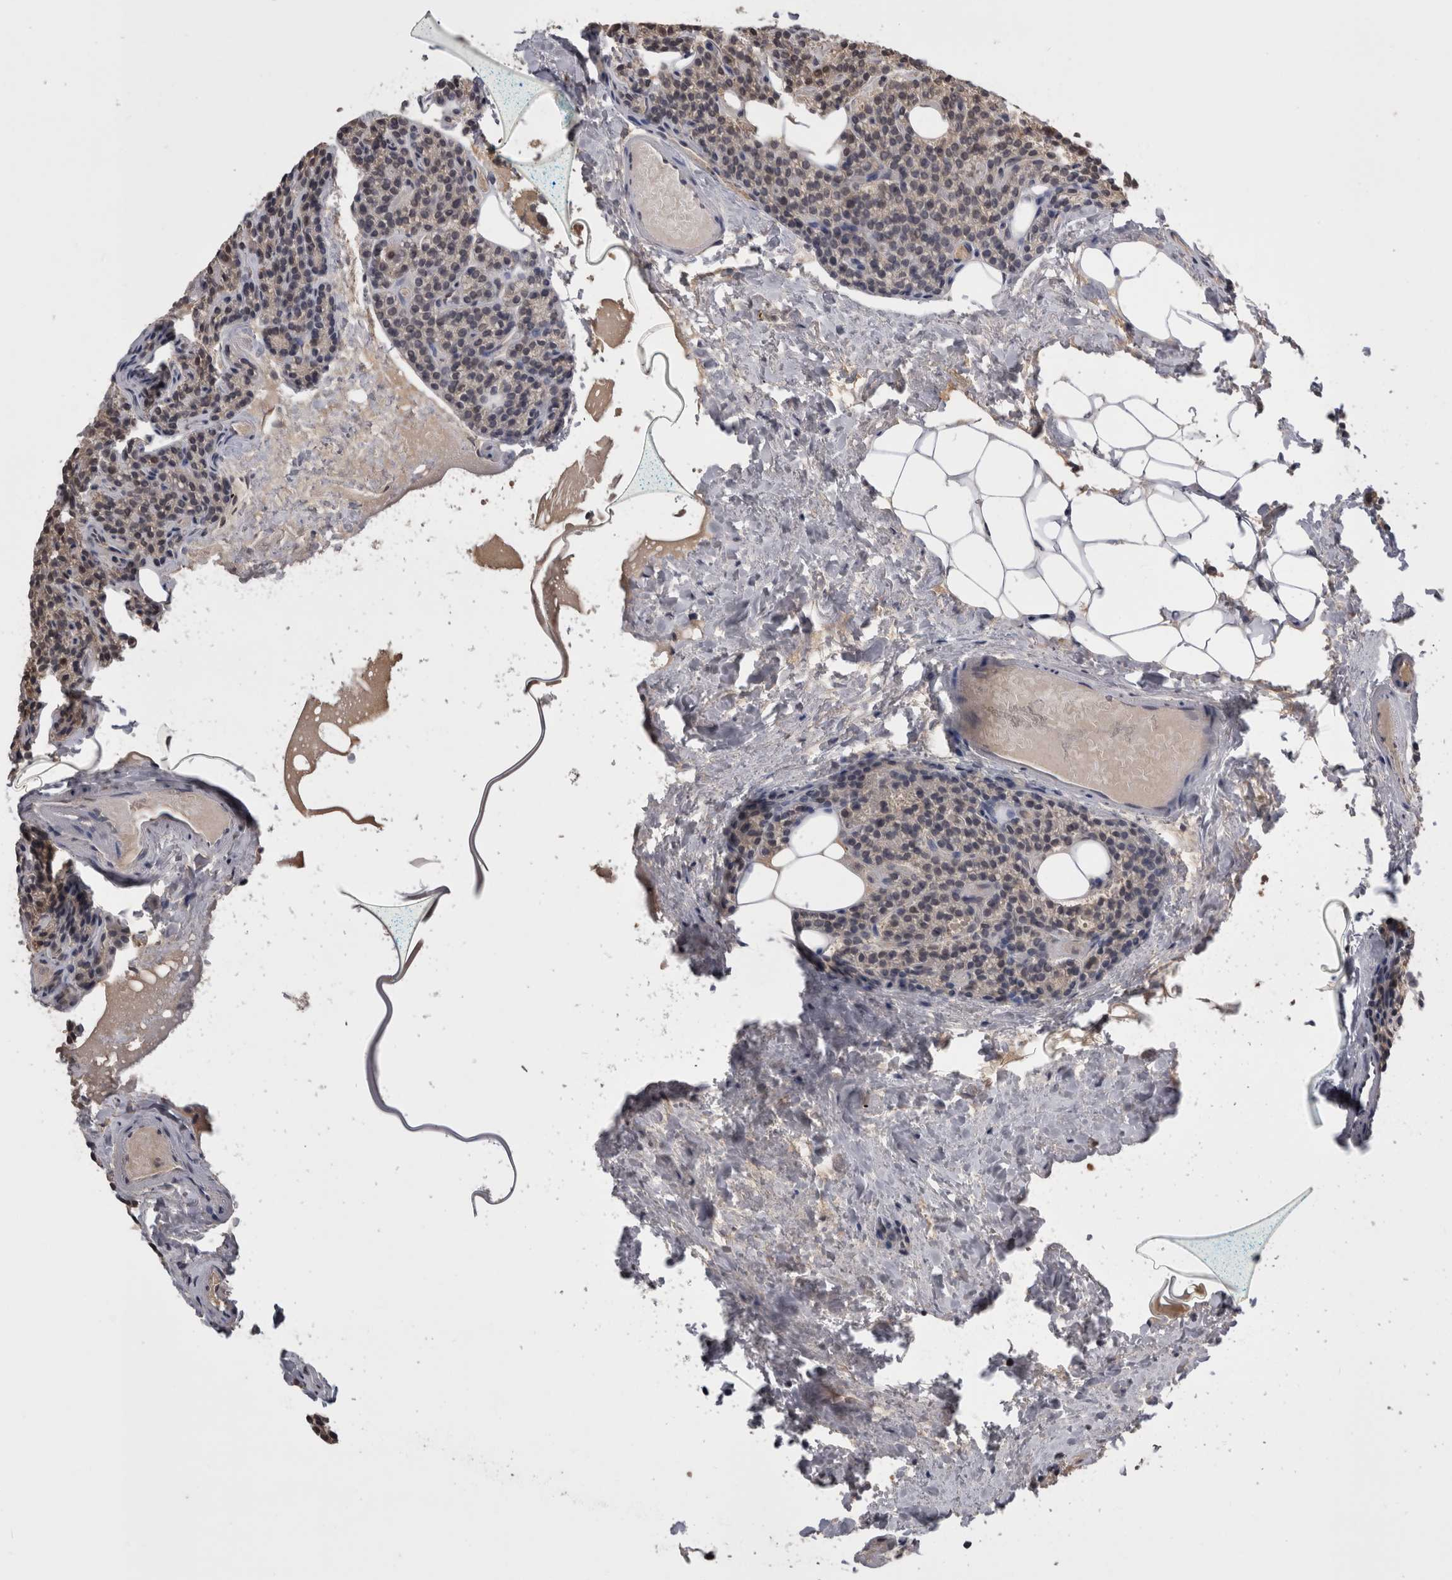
{"staining": {"intensity": "moderate", "quantity": ">75%", "location": "cytoplasmic/membranous"}, "tissue": "parathyroid gland", "cell_type": "Glandular cells", "image_type": "normal", "snomed": [{"axis": "morphology", "description": "Normal tissue, NOS"}, {"axis": "topography", "description": "Parathyroid gland"}], "caption": "The photomicrograph exhibits a brown stain indicating the presence of a protein in the cytoplasmic/membranous of glandular cells in parathyroid gland. The staining was performed using DAB to visualize the protein expression in brown, while the nuclei were stained in blue with hematoxylin (Magnification: 20x).", "gene": "PREP", "patient": {"sex": "female", "age": 85}}